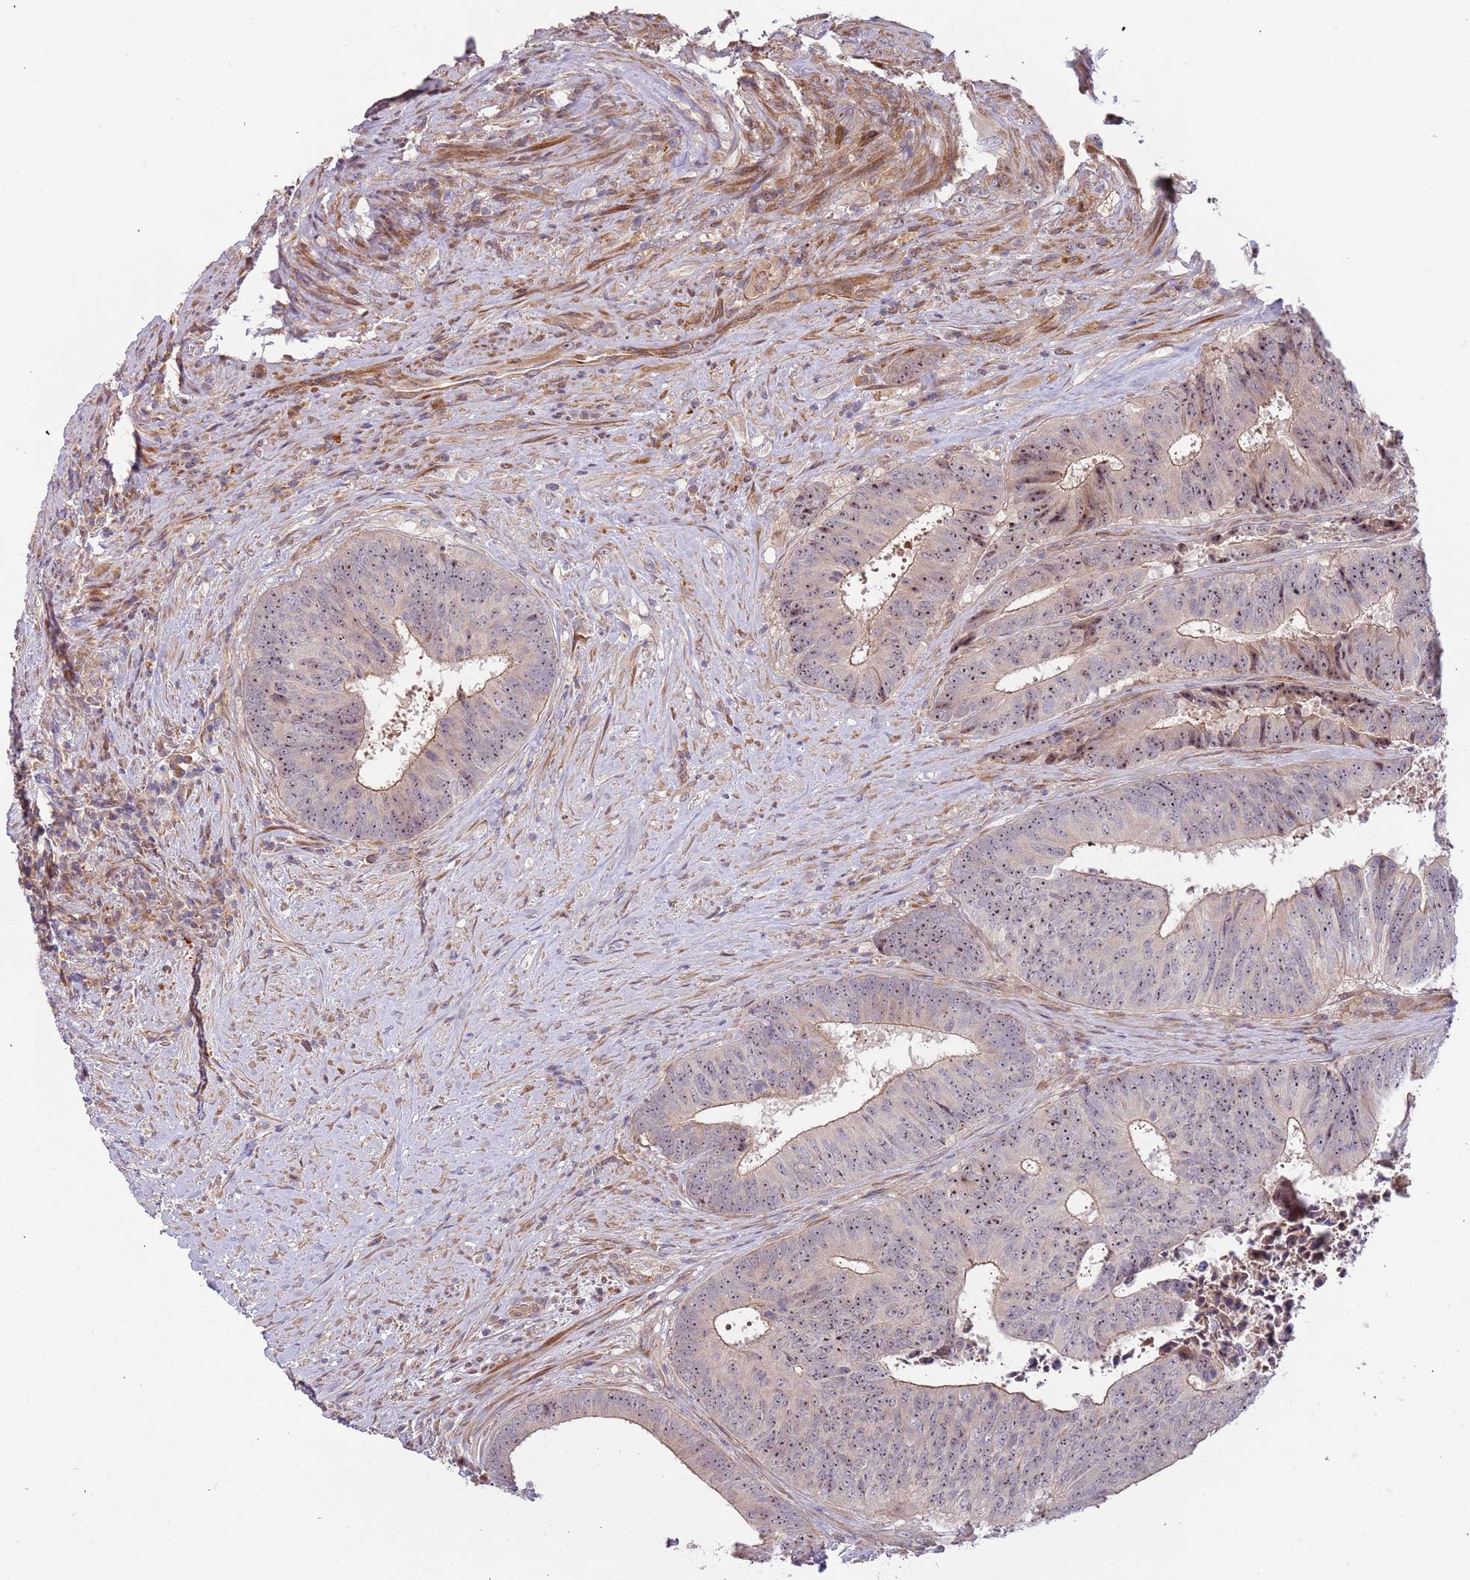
{"staining": {"intensity": "moderate", "quantity": ">75%", "location": "cytoplasmic/membranous,nuclear"}, "tissue": "colorectal cancer", "cell_type": "Tumor cells", "image_type": "cancer", "snomed": [{"axis": "morphology", "description": "Adenocarcinoma, NOS"}, {"axis": "topography", "description": "Rectum"}], "caption": "DAB immunohistochemical staining of colorectal cancer (adenocarcinoma) exhibits moderate cytoplasmic/membranous and nuclear protein staining in approximately >75% of tumor cells.", "gene": "TRAPPC6B", "patient": {"sex": "male", "age": 72}}